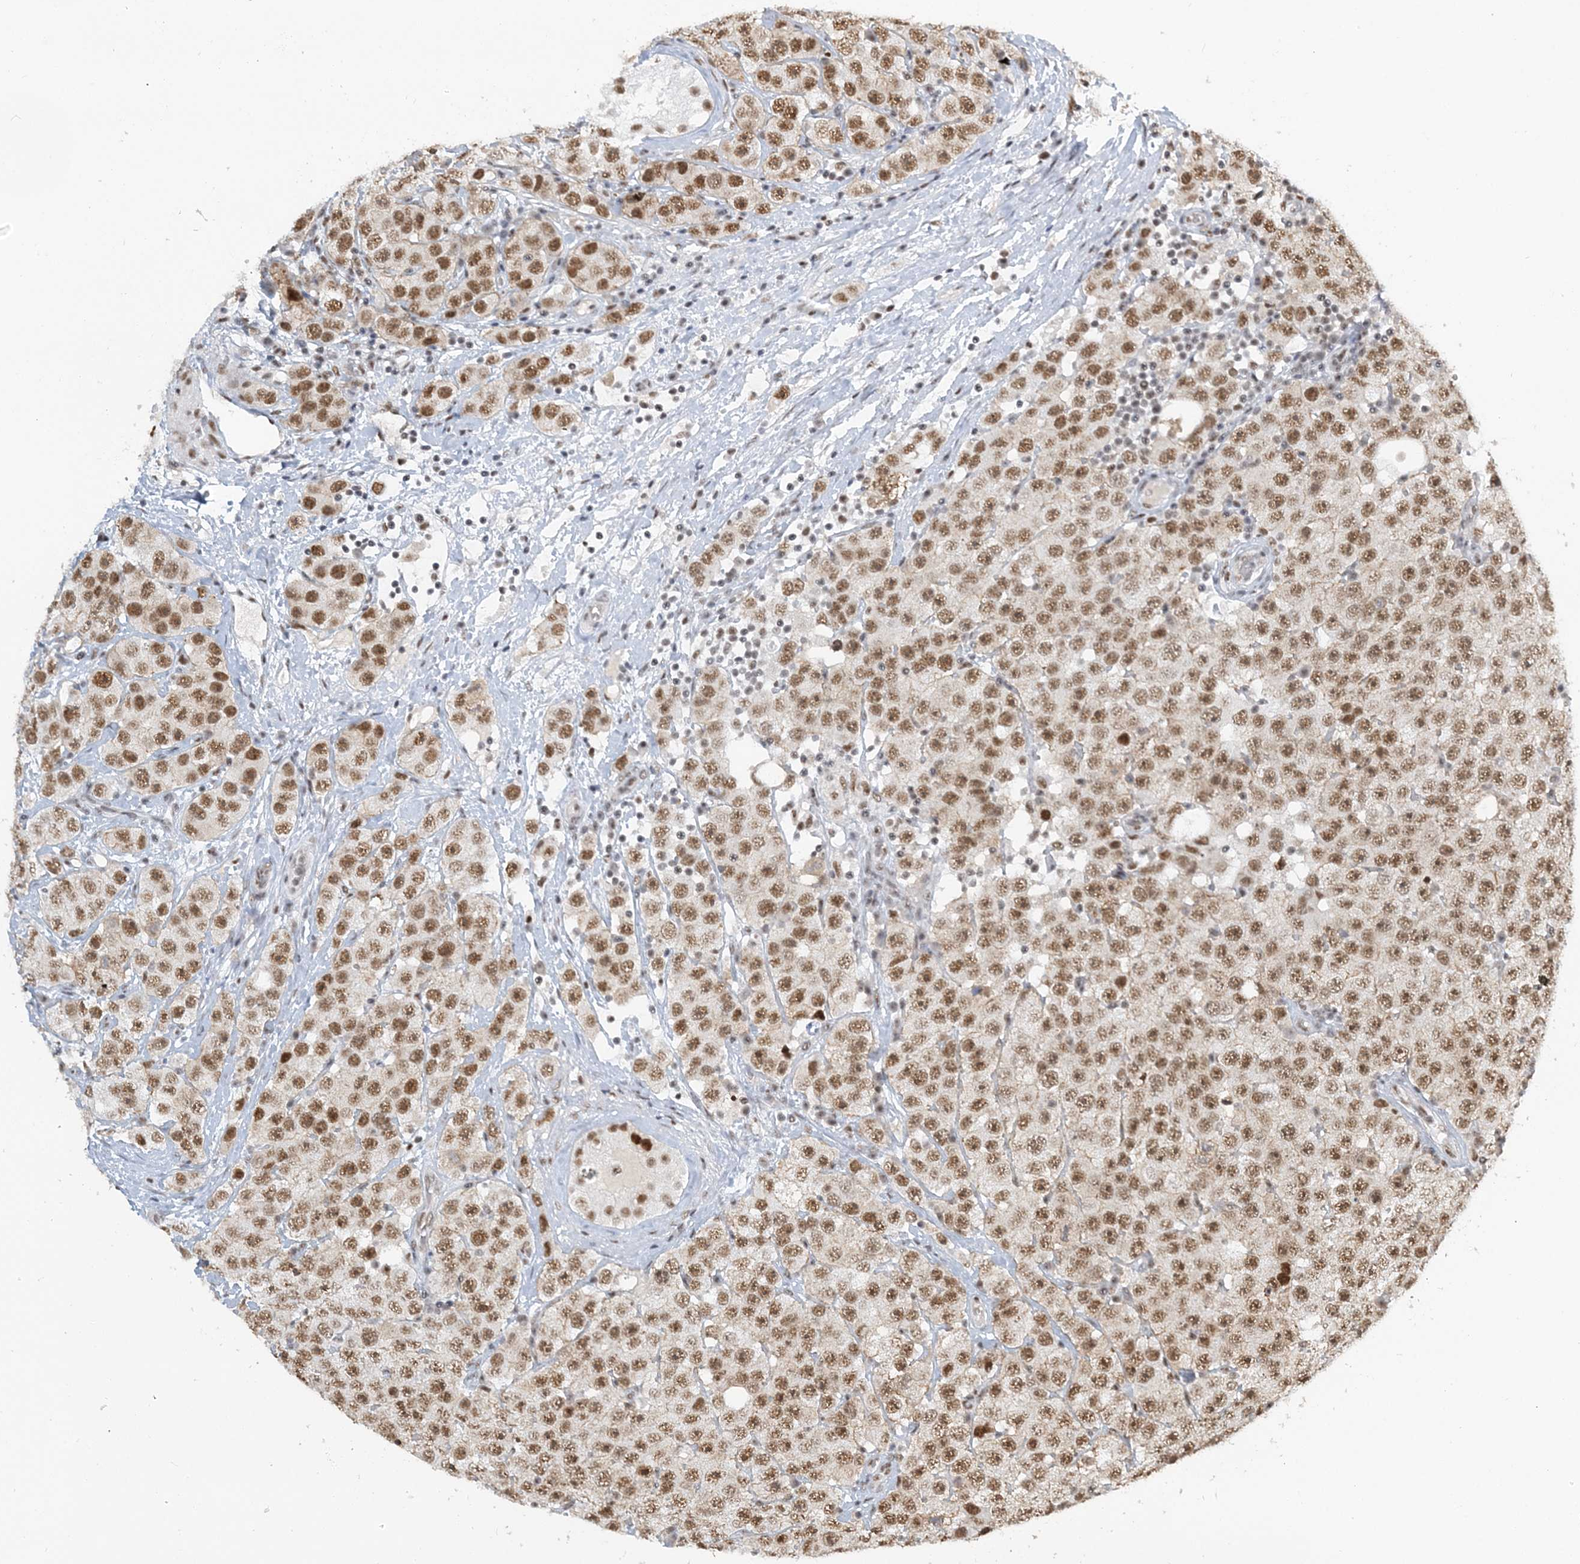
{"staining": {"intensity": "moderate", "quantity": ">75%", "location": "nuclear"}, "tissue": "testis cancer", "cell_type": "Tumor cells", "image_type": "cancer", "snomed": [{"axis": "morphology", "description": "Seminoma, NOS"}, {"axis": "topography", "description": "Testis"}], "caption": "IHC staining of testis seminoma, which shows medium levels of moderate nuclear expression in about >75% of tumor cells indicating moderate nuclear protein expression. The staining was performed using DAB (brown) for protein detection and nuclei were counterstained in hematoxylin (blue).", "gene": "PLRG1", "patient": {"sex": "male", "age": 28}}